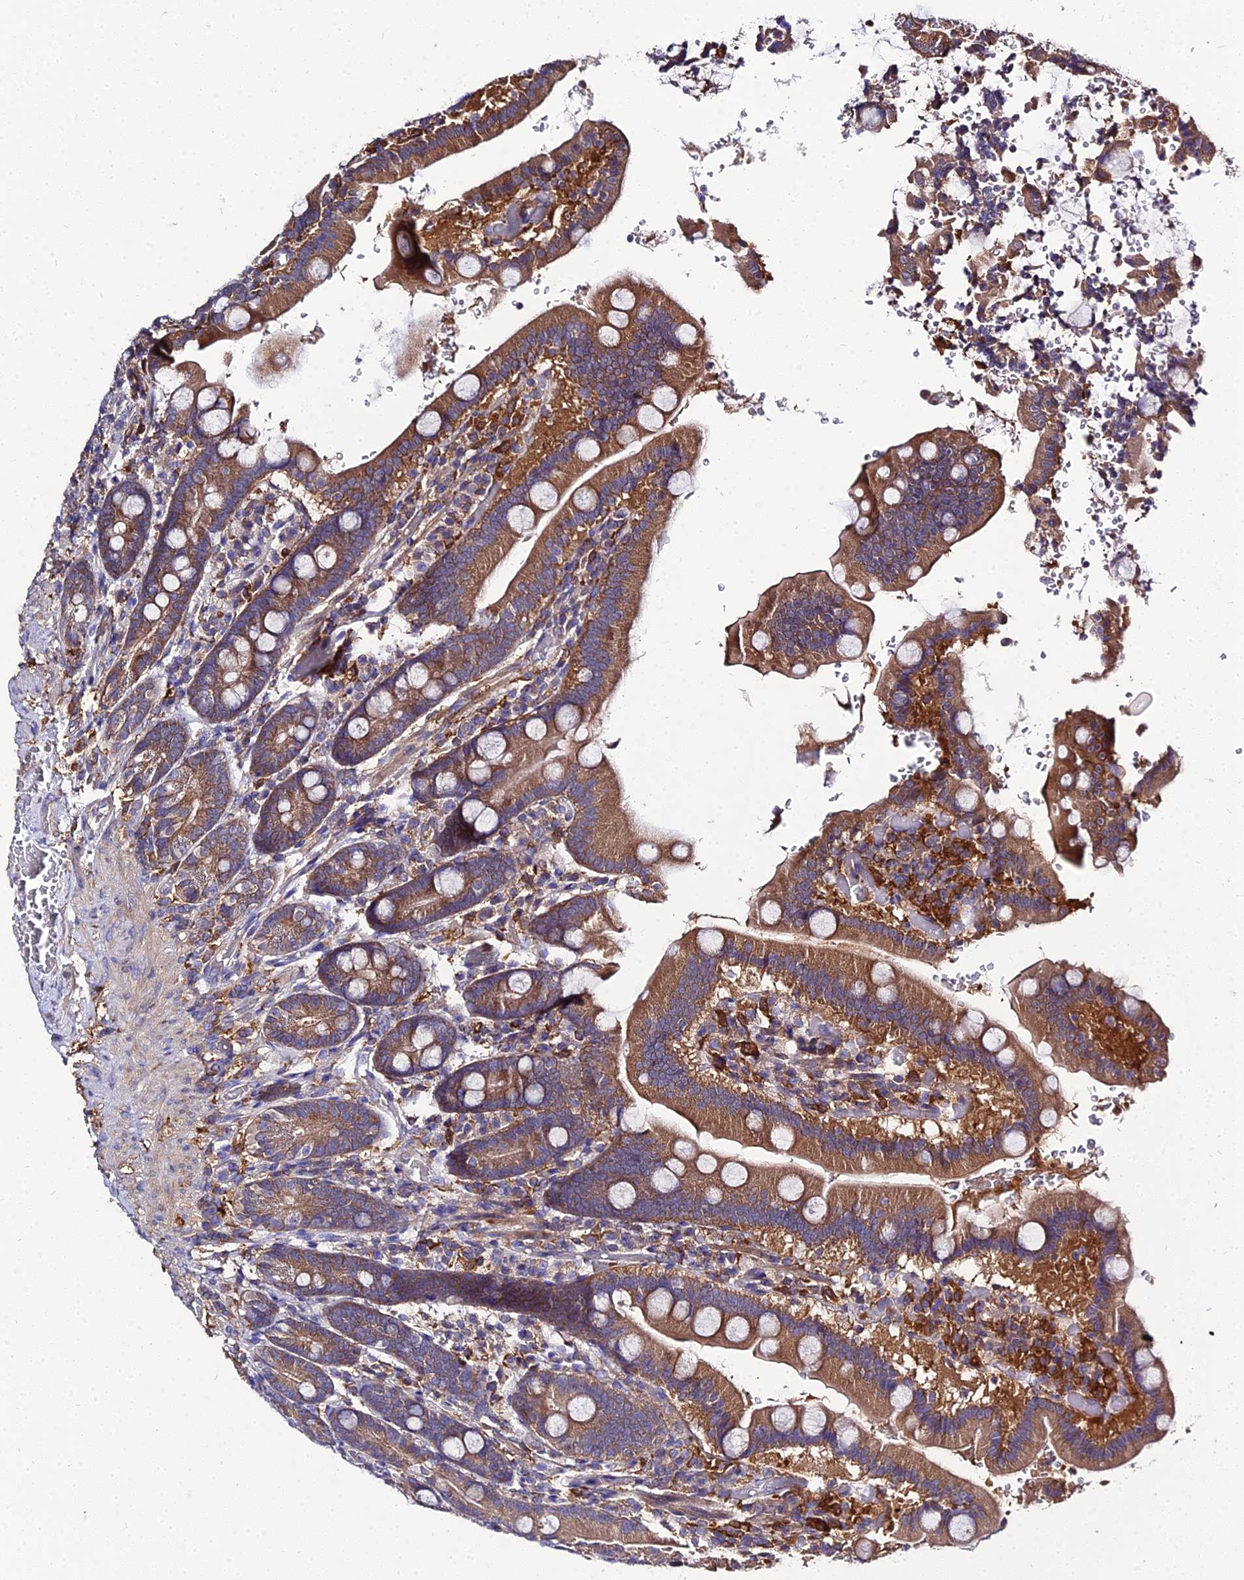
{"staining": {"intensity": "moderate", "quantity": ">75%", "location": "cytoplasmic/membranous"}, "tissue": "duodenum", "cell_type": "Glandular cells", "image_type": "normal", "snomed": [{"axis": "morphology", "description": "Normal tissue, NOS"}, {"axis": "topography", "description": "Duodenum"}], "caption": "The micrograph shows staining of normal duodenum, revealing moderate cytoplasmic/membranous protein positivity (brown color) within glandular cells. The staining was performed using DAB (3,3'-diaminobenzidine) to visualize the protein expression in brown, while the nuclei were stained in blue with hematoxylin (Magnification: 20x).", "gene": "C2orf69", "patient": {"sex": "female", "age": 62}}